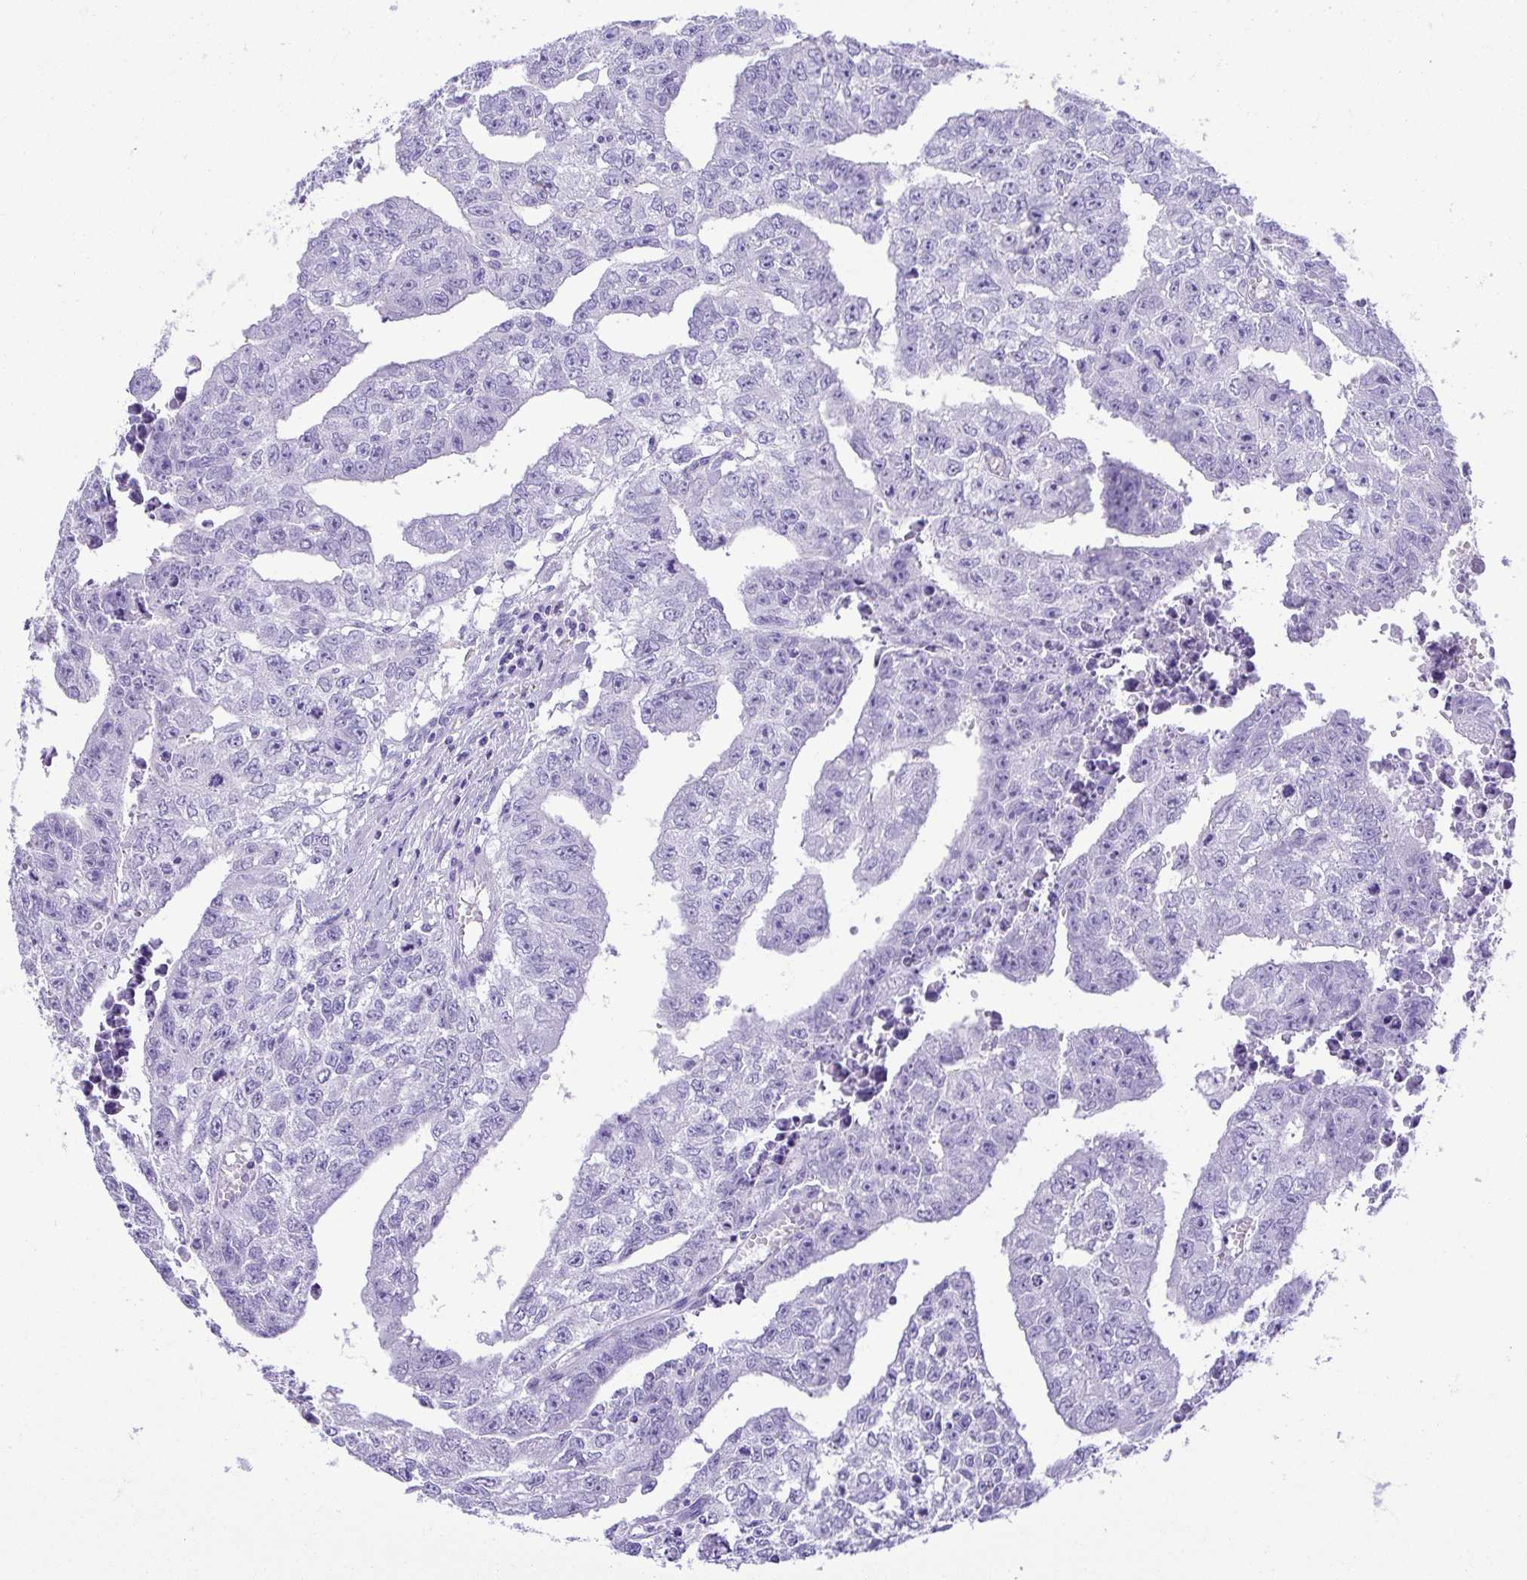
{"staining": {"intensity": "negative", "quantity": "none", "location": "none"}, "tissue": "testis cancer", "cell_type": "Tumor cells", "image_type": "cancer", "snomed": [{"axis": "morphology", "description": "Carcinoma, Embryonal, NOS"}, {"axis": "morphology", "description": "Teratoma, malignant, NOS"}, {"axis": "topography", "description": "Testis"}], "caption": "IHC image of embryonal carcinoma (testis) stained for a protein (brown), which demonstrates no positivity in tumor cells. (DAB (3,3'-diaminobenzidine) IHC with hematoxylin counter stain).", "gene": "CDSN", "patient": {"sex": "male", "age": 24}}